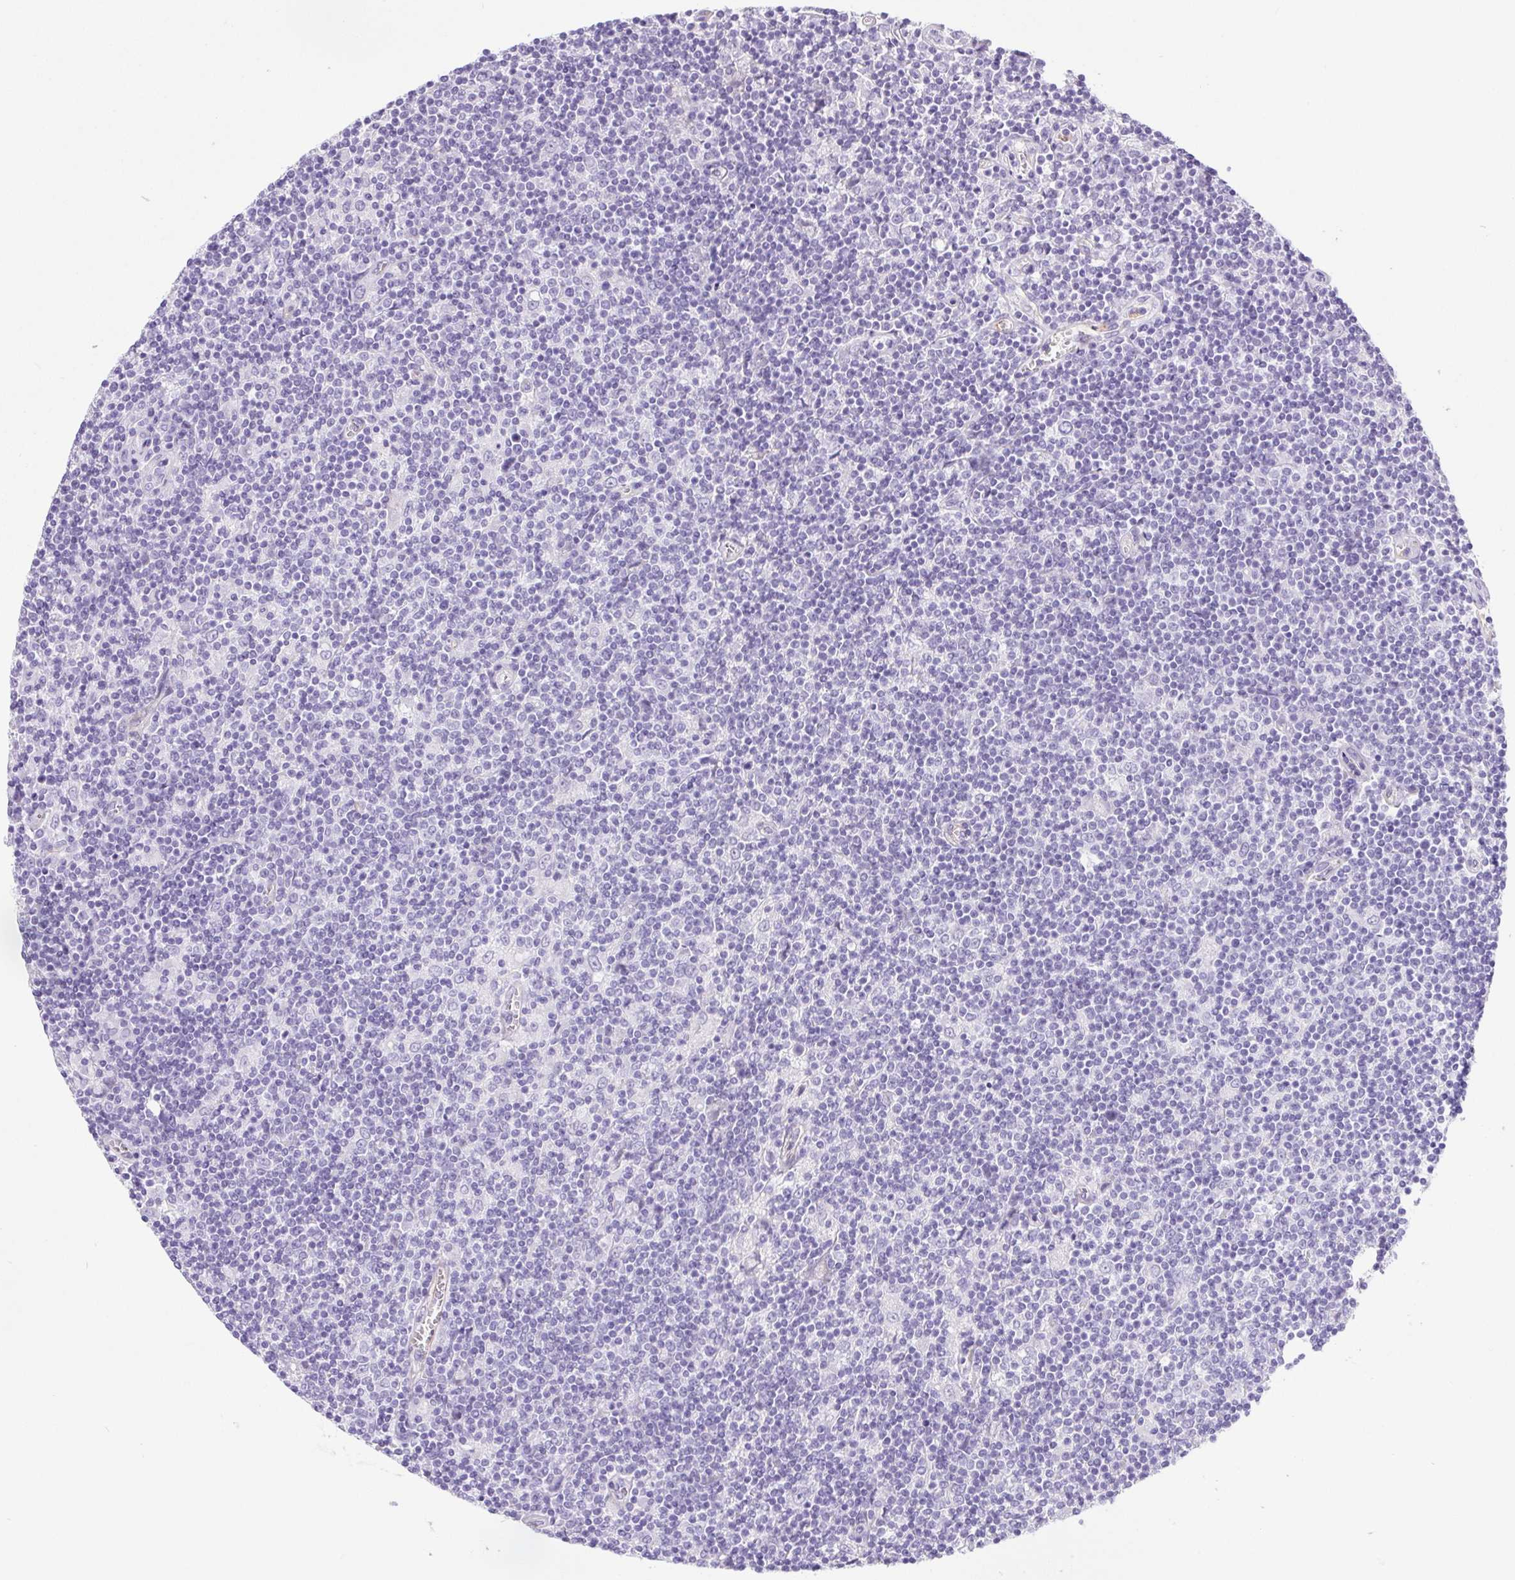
{"staining": {"intensity": "negative", "quantity": "none", "location": "none"}, "tissue": "lymphoma", "cell_type": "Tumor cells", "image_type": "cancer", "snomed": [{"axis": "morphology", "description": "Hodgkin's disease, NOS"}, {"axis": "topography", "description": "Lymph node"}], "caption": "A high-resolution histopathology image shows immunohistochemistry (IHC) staining of Hodgkin's disease, which demonstrates no significant expression in tumor cells.", "gene": "SHCBP1L", "patient": {"sex": "male", "age": 40}}